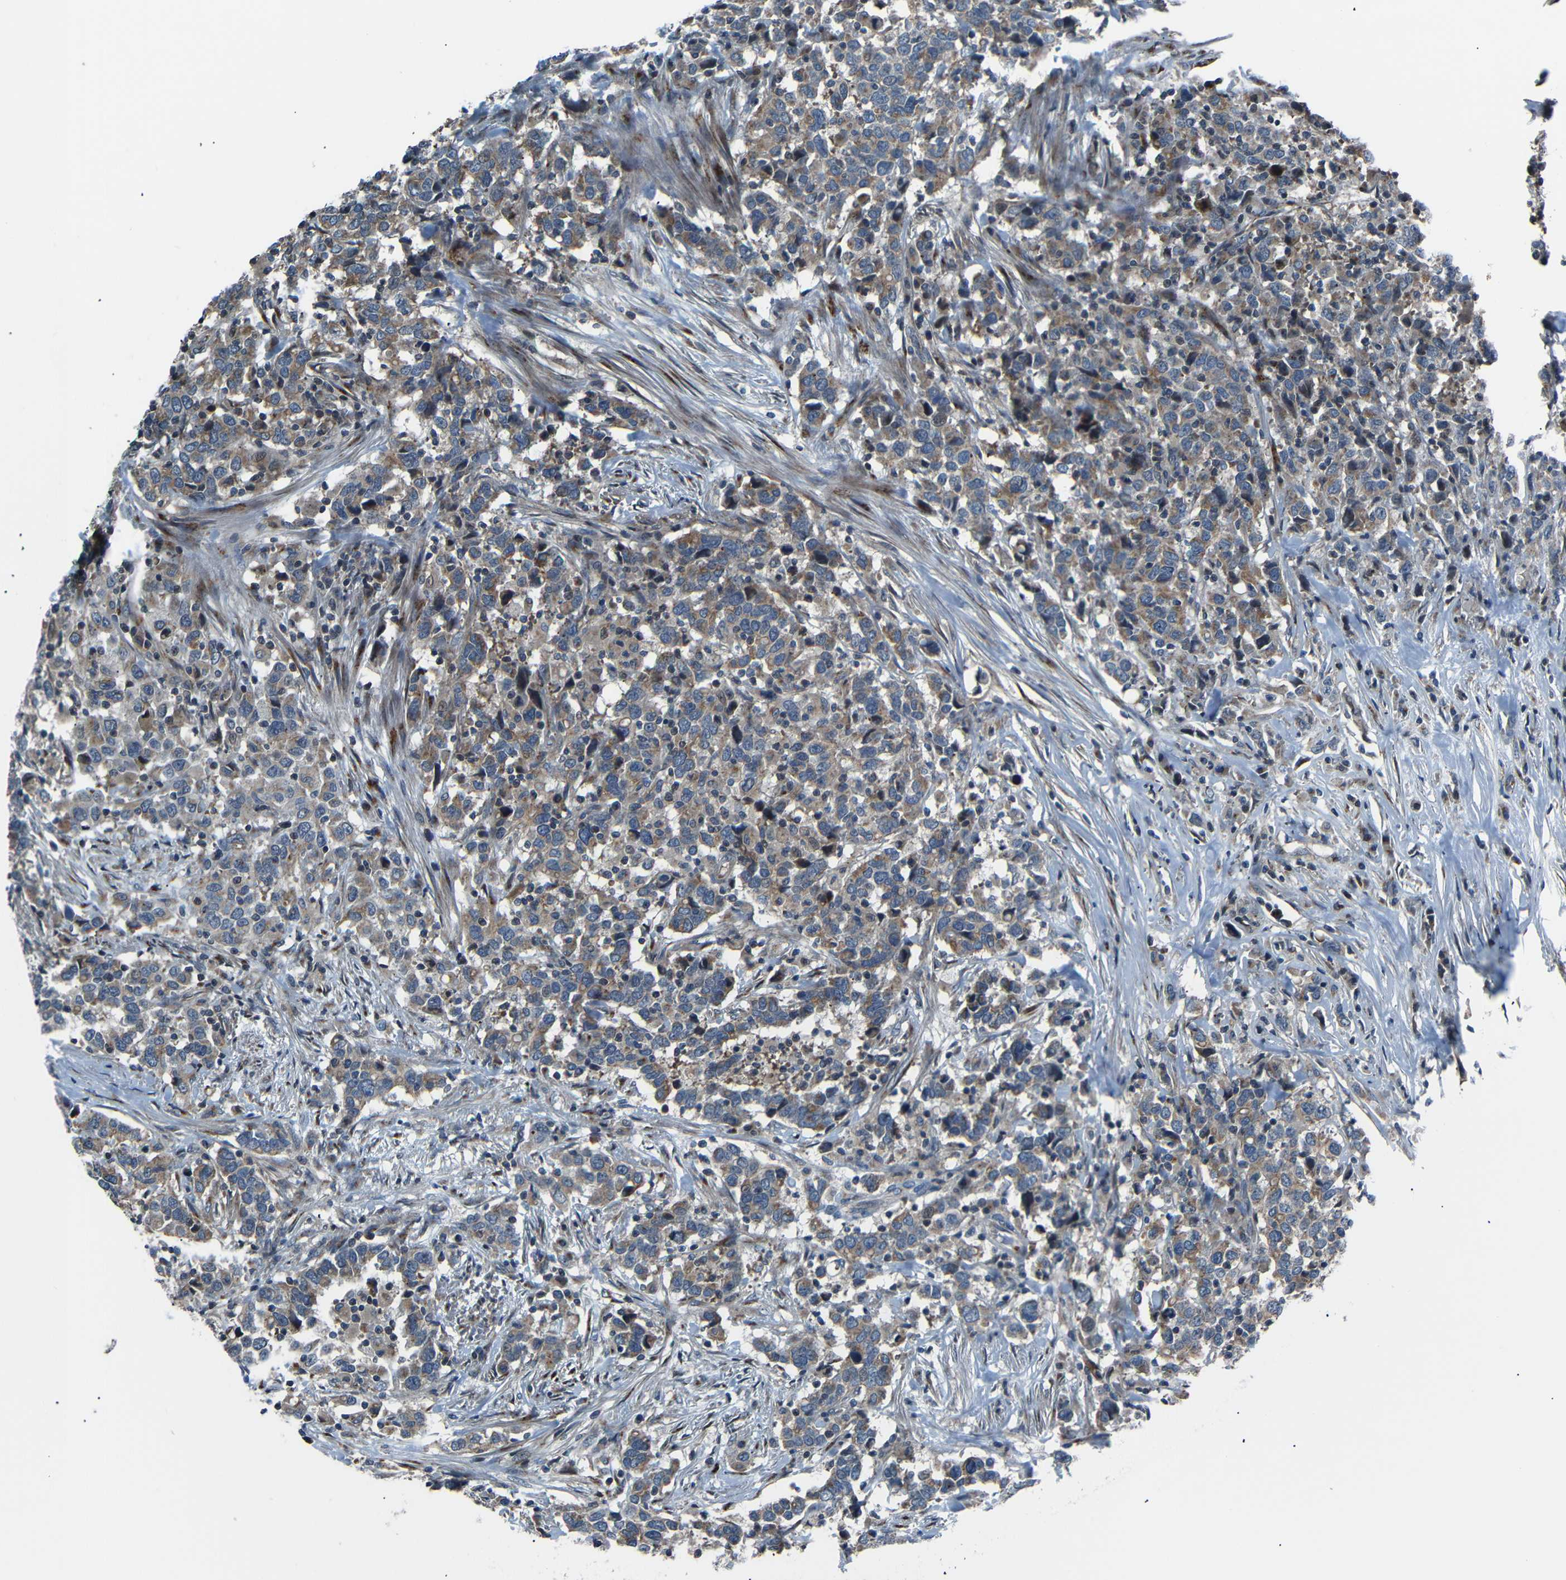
{"staining": {"intensity": "weak", "quantity": ">75%", "location": "cytoplasmic/membranous"}, "tissue": "urothelial cancer", "cell_type": "Tumor cells", "image_type": "cancer", "snomed": [{"axis": "morphology", "description": "Urothelial carcinoma, High grade"}, {"axis": "topography", "description": "Urinary bladder"}], "caption": "Urothelial cancer tissue demonstrates weak cytoplasmic/membranous positivity in approximately >75% of tumor cells", "gene": "AKAP9", "patient": {"sex": "male", "age": 61}}